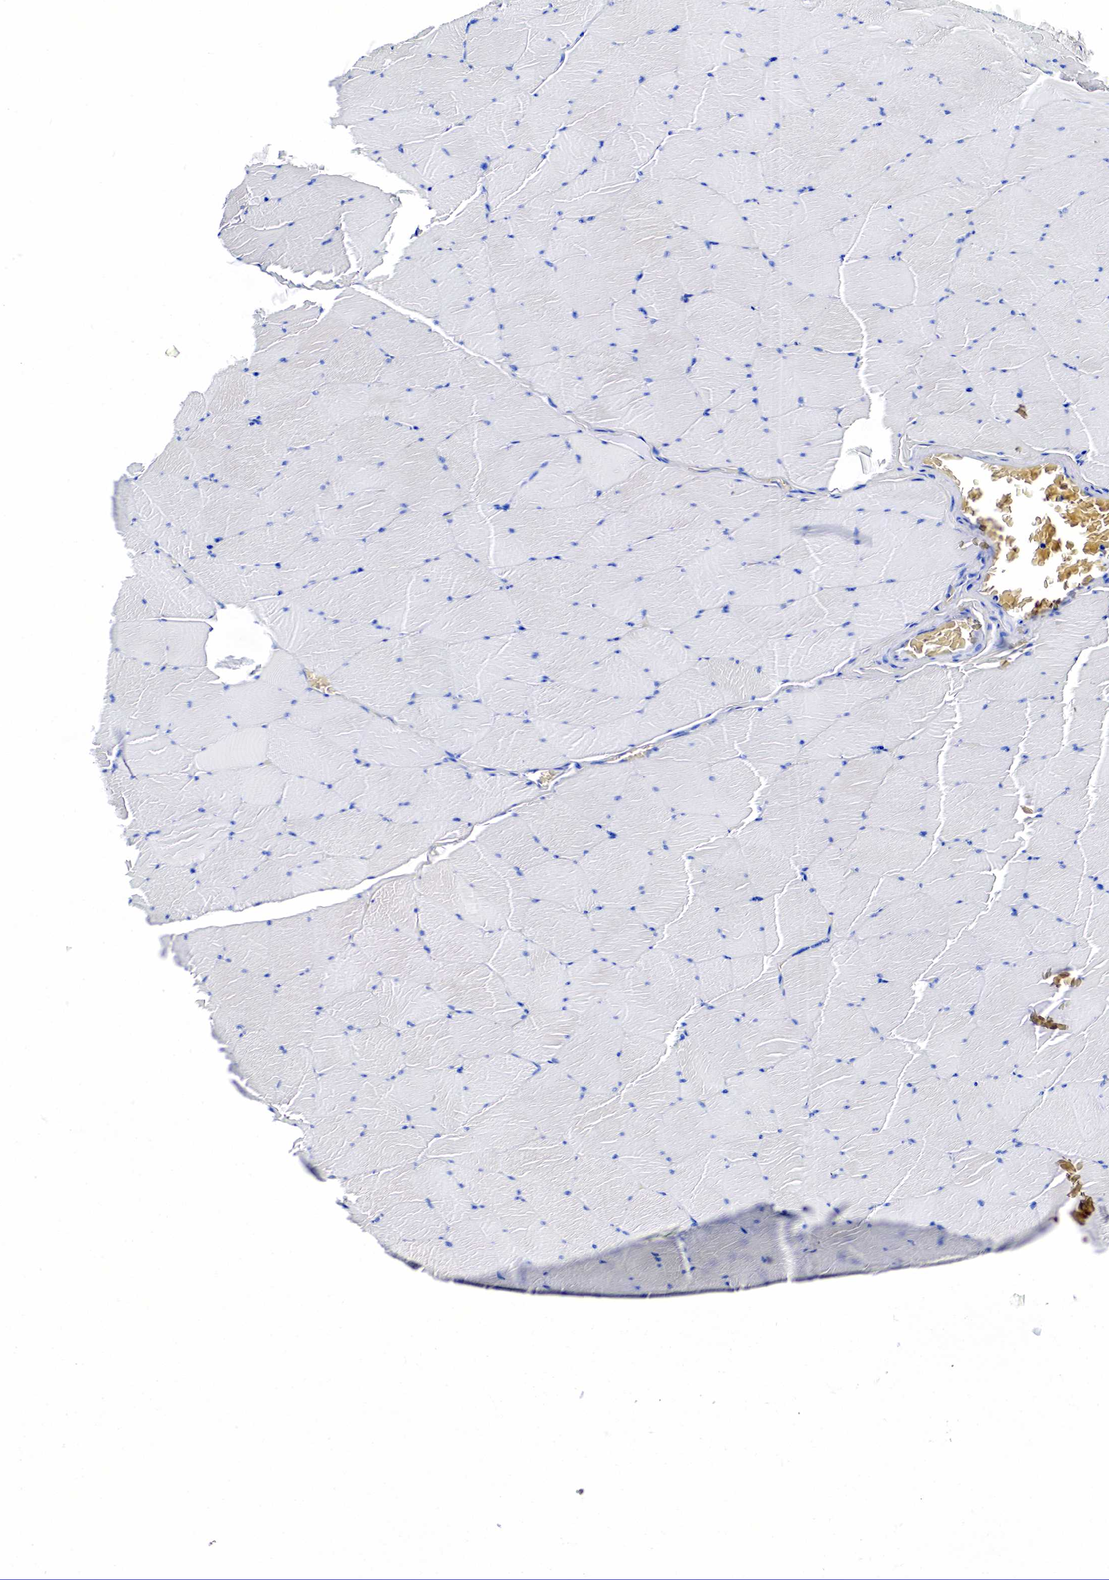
{"staining": {"intensity": "negative", "quantity": "none", "location": "none"}, "tissue": "skeletal muscle", "cell_type": "Myocytes", "image_type": "normal", "snomed": [{"axis": "morphology", "description": "Normal tissue, NOS"}, {"axis": "topography", "description": "Skeletal muscle"}, {"axis": "topography", "description": "Salivary gland"}], "caption": "Immunohistochemical staining of normal skeletal muscle demonstrates no significant expression in myocytes.", "gene": "KLK3", "patient": {"sex": "male", "age": 62}}